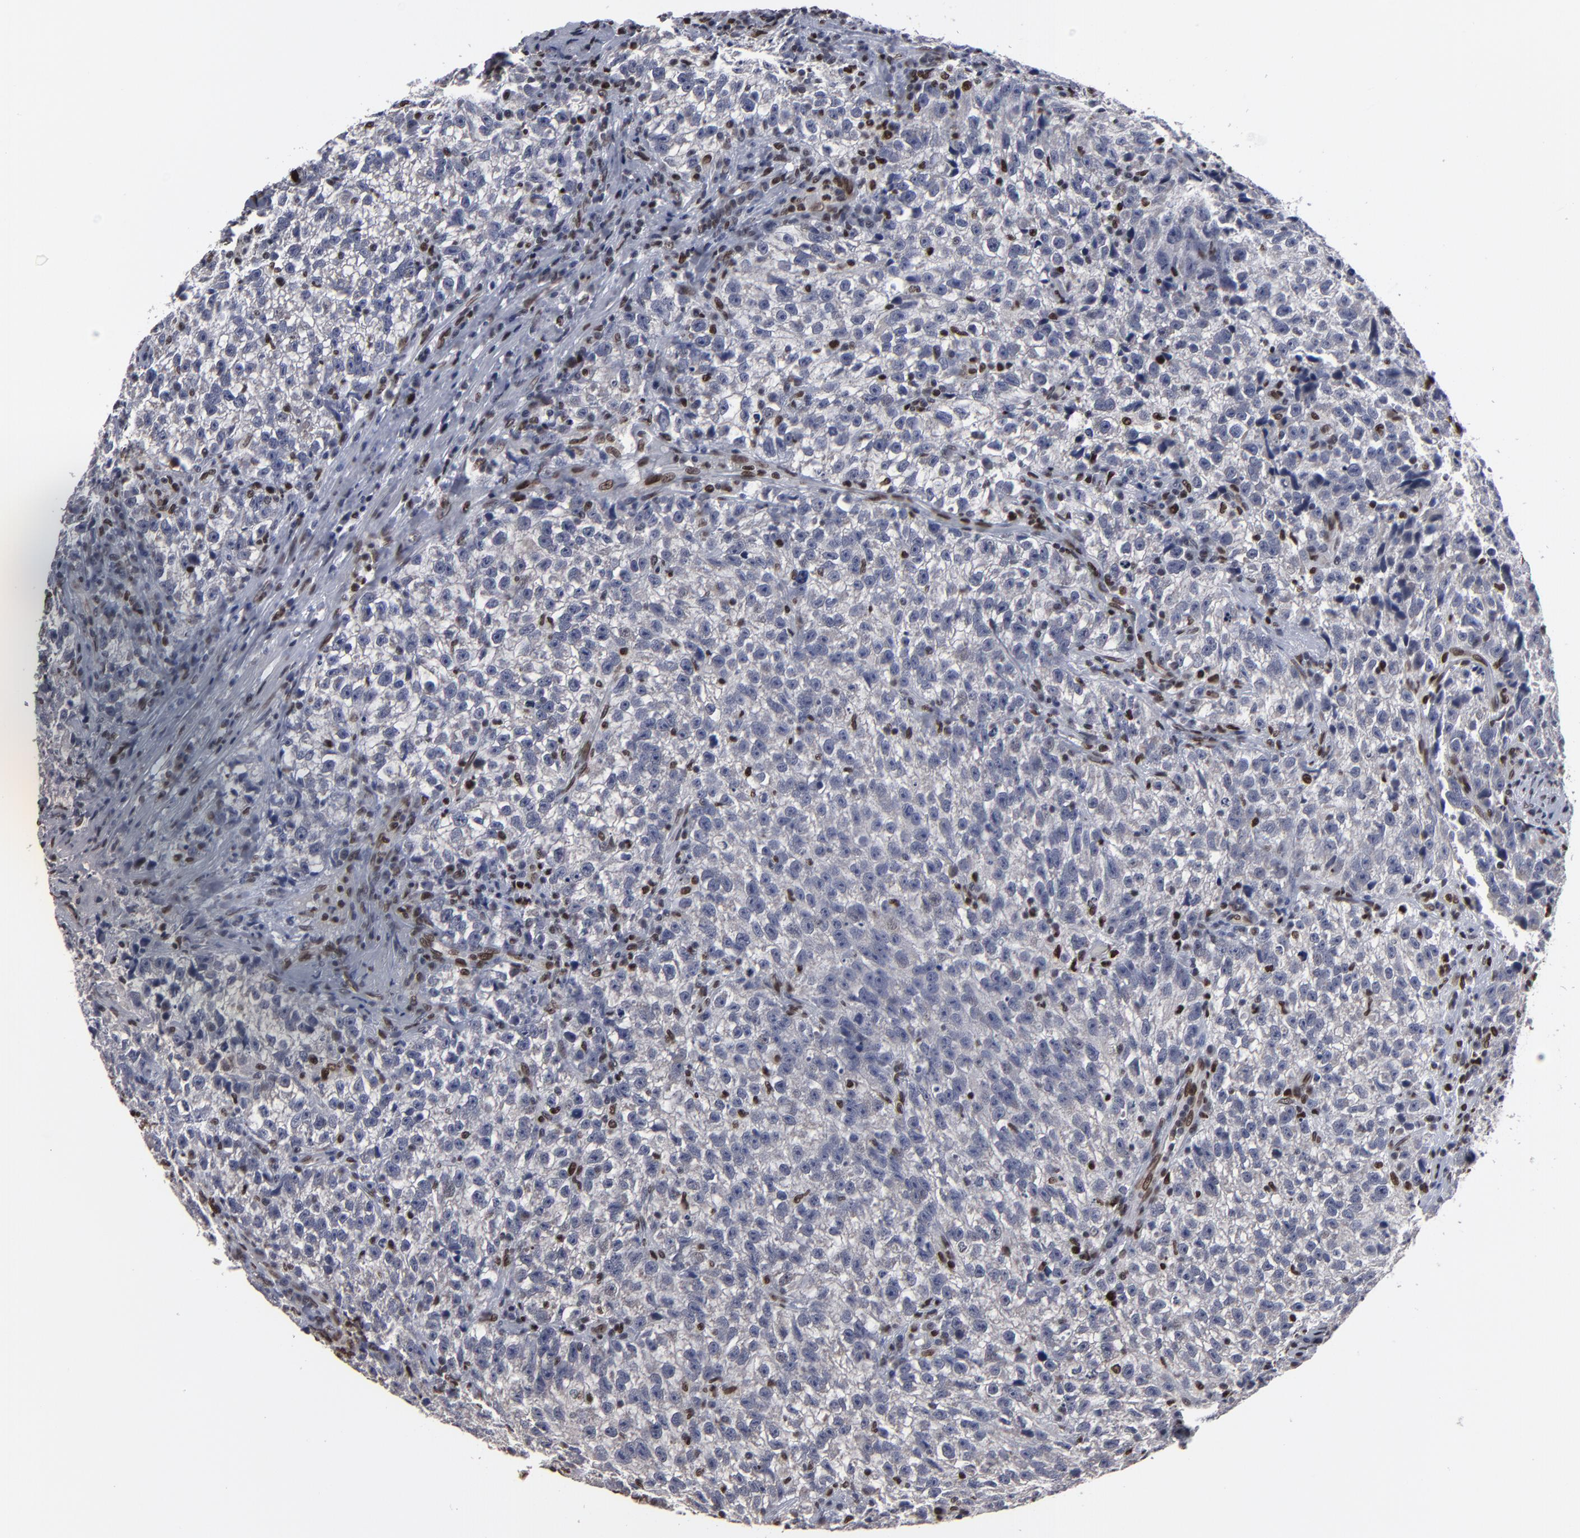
{"staining": {"intensity": "moderate", "quantity": "<25%", "location": "nuclear"}, "tissue": "testis cancer", "cell_type": "Tumor cells", "image_type": "cancer", "snomed": [{"axis": "morphology", "description": "Seminoma, NOS"}, {"axis": "topography", "description": "Testis"}], "caption": "Human testis cancer (seminoma) stained for a protein (brown) shows moderate nuclear positive positivity in approximately <25% of tumor cells.", "gene": "BAZ1A", "patient": {"sex": "male", "age": 38}}